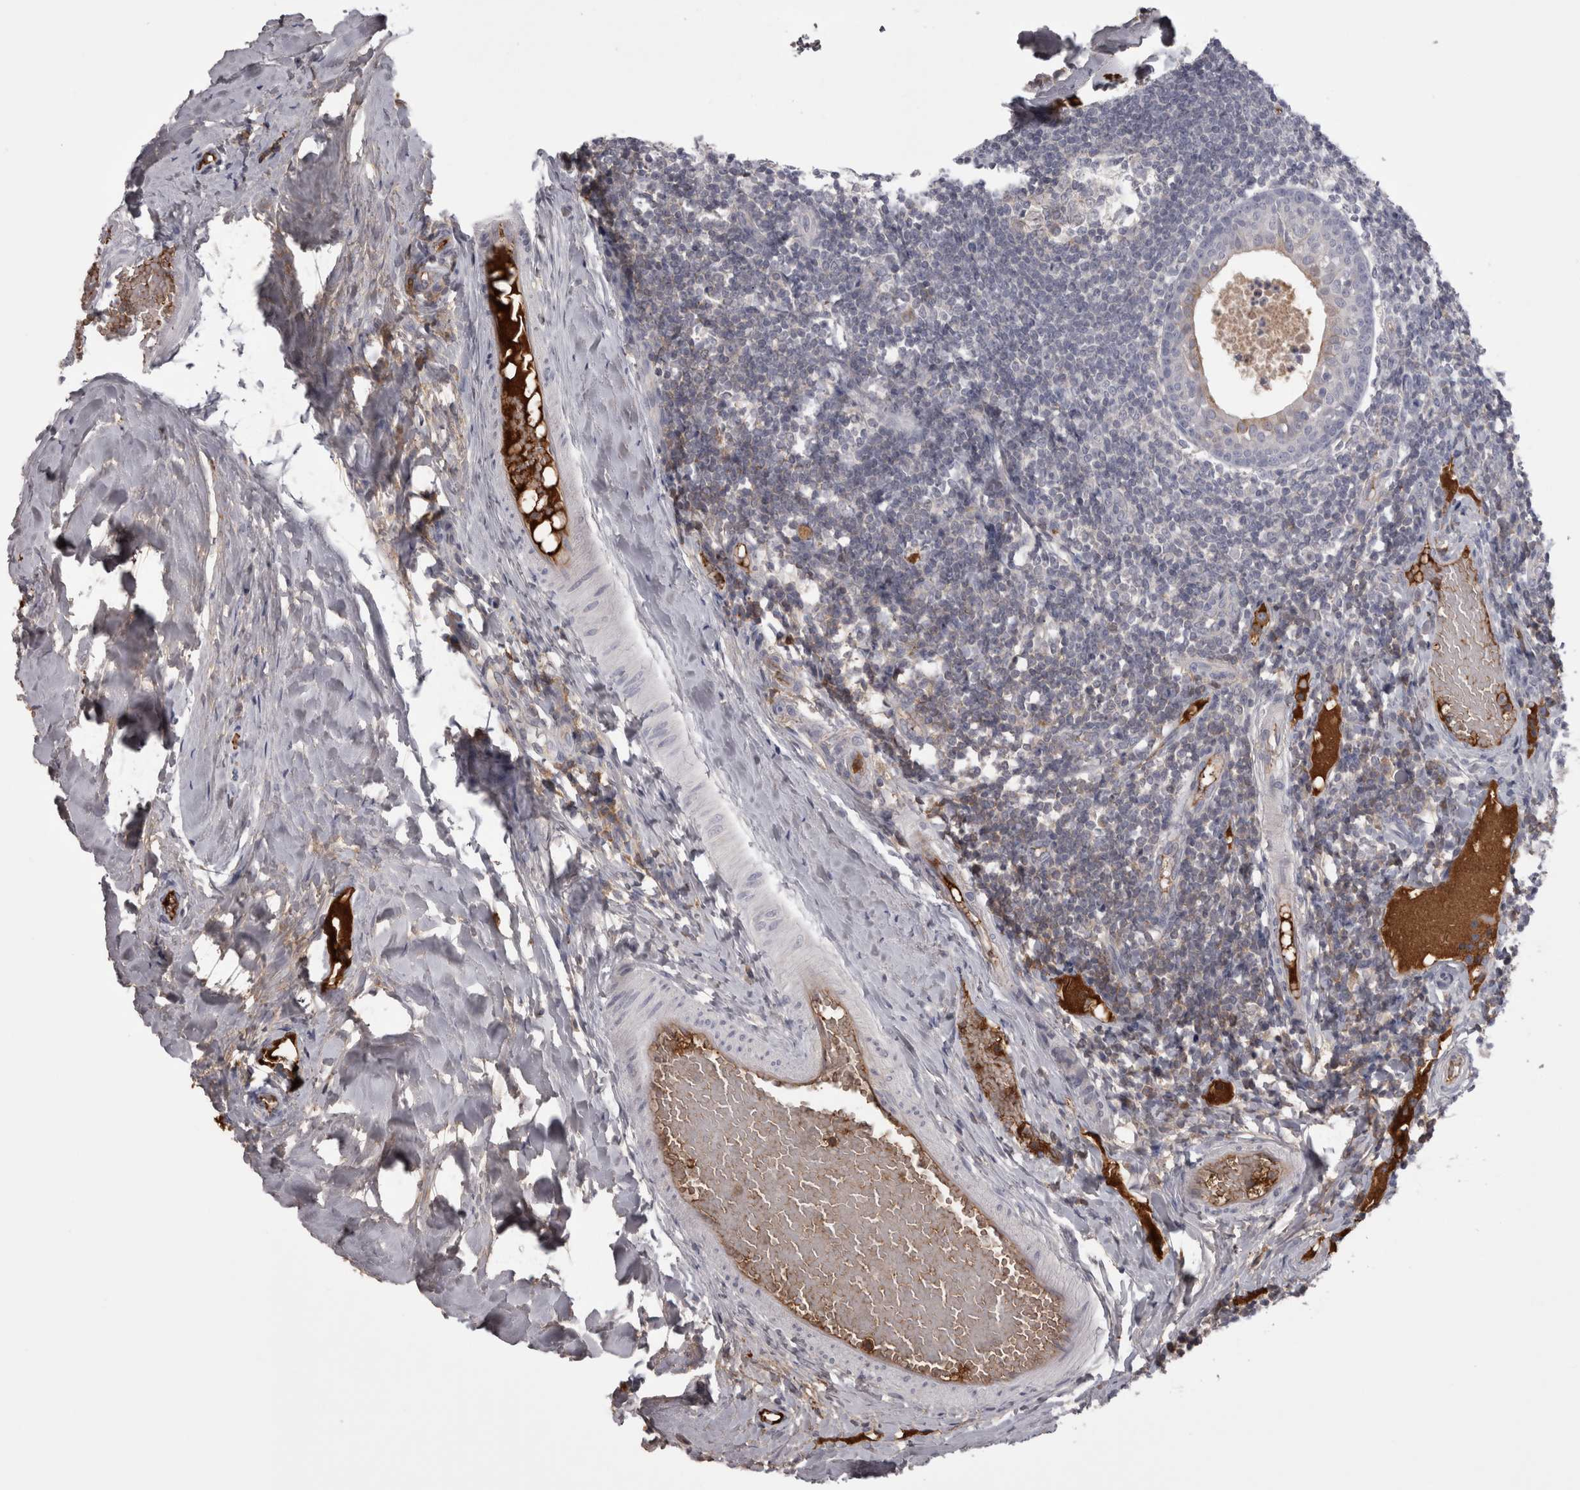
{"staining": {"intensity": "negative", "quantity": "none", "location": "none"}, "tissue": "tonsil", "cell_type": "Germinal center cells", "image_type": "normal", "snomed": [{"axis": "morphology", "description": "Normal tissue, NOS"}, {"axis": "topography", "description": "Tonsil"}], "caption": "A histopathology image of human tonsil is negative for staining in germinal center cells. (DAB IHC, high magnification).", "gene": "SAA4", "patient": {"sex": "female", "age": 19}}